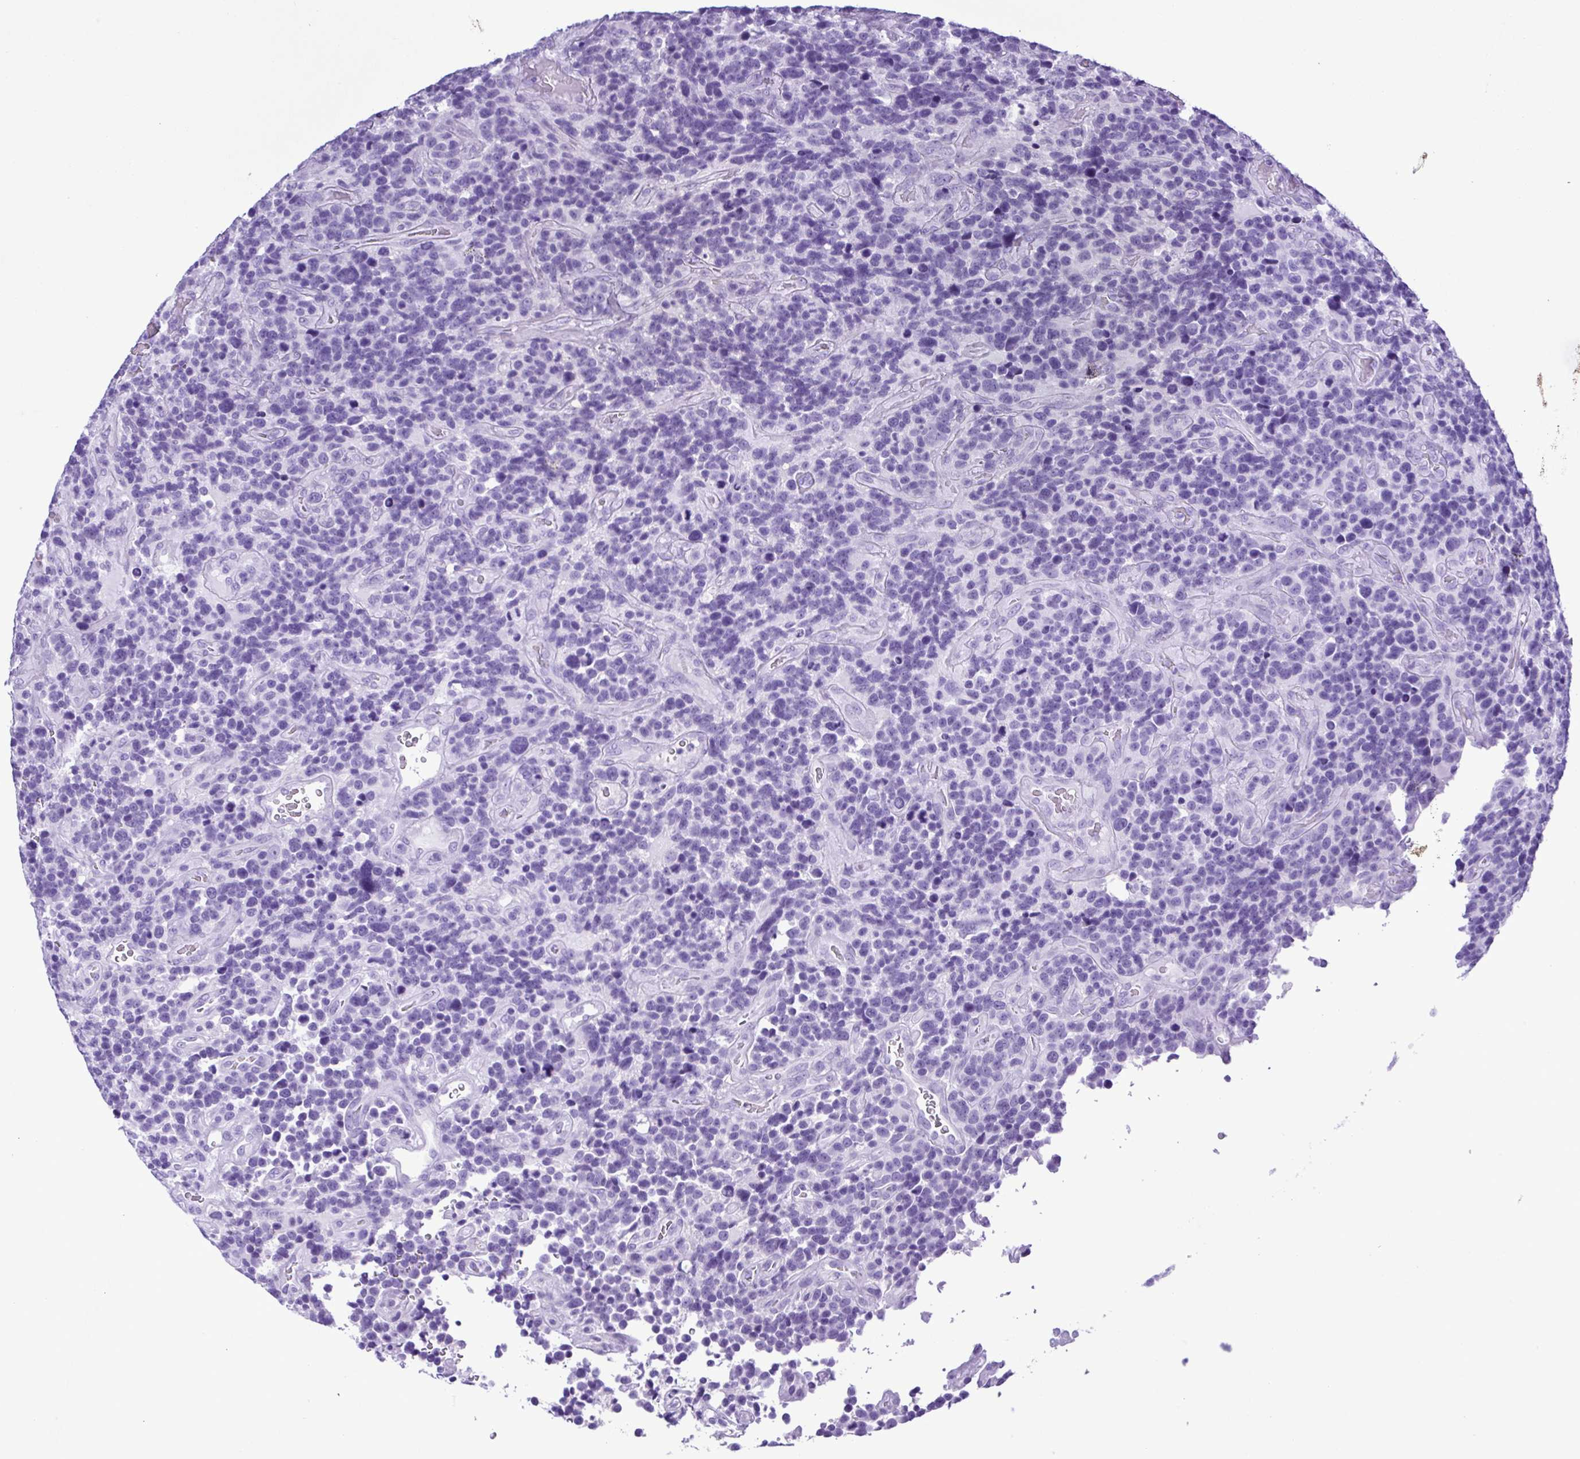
{"staining": {"intensity": "negative", "quantity": "none", "location": "none"}, "tissue": "glioma", "cell_type": "Tumor cells", "image_type": "cancer", "snomed": [{"axis": "morphology", "description": "Glioma, malignant, High grade"}, {"axis": "topography", "description": "Brain"}], "caption": "Tumor cells show no significant staining in high-grade glioma (malignant).", "gene": "SYT1", "patient": {"sex": "male", "age": 33}}